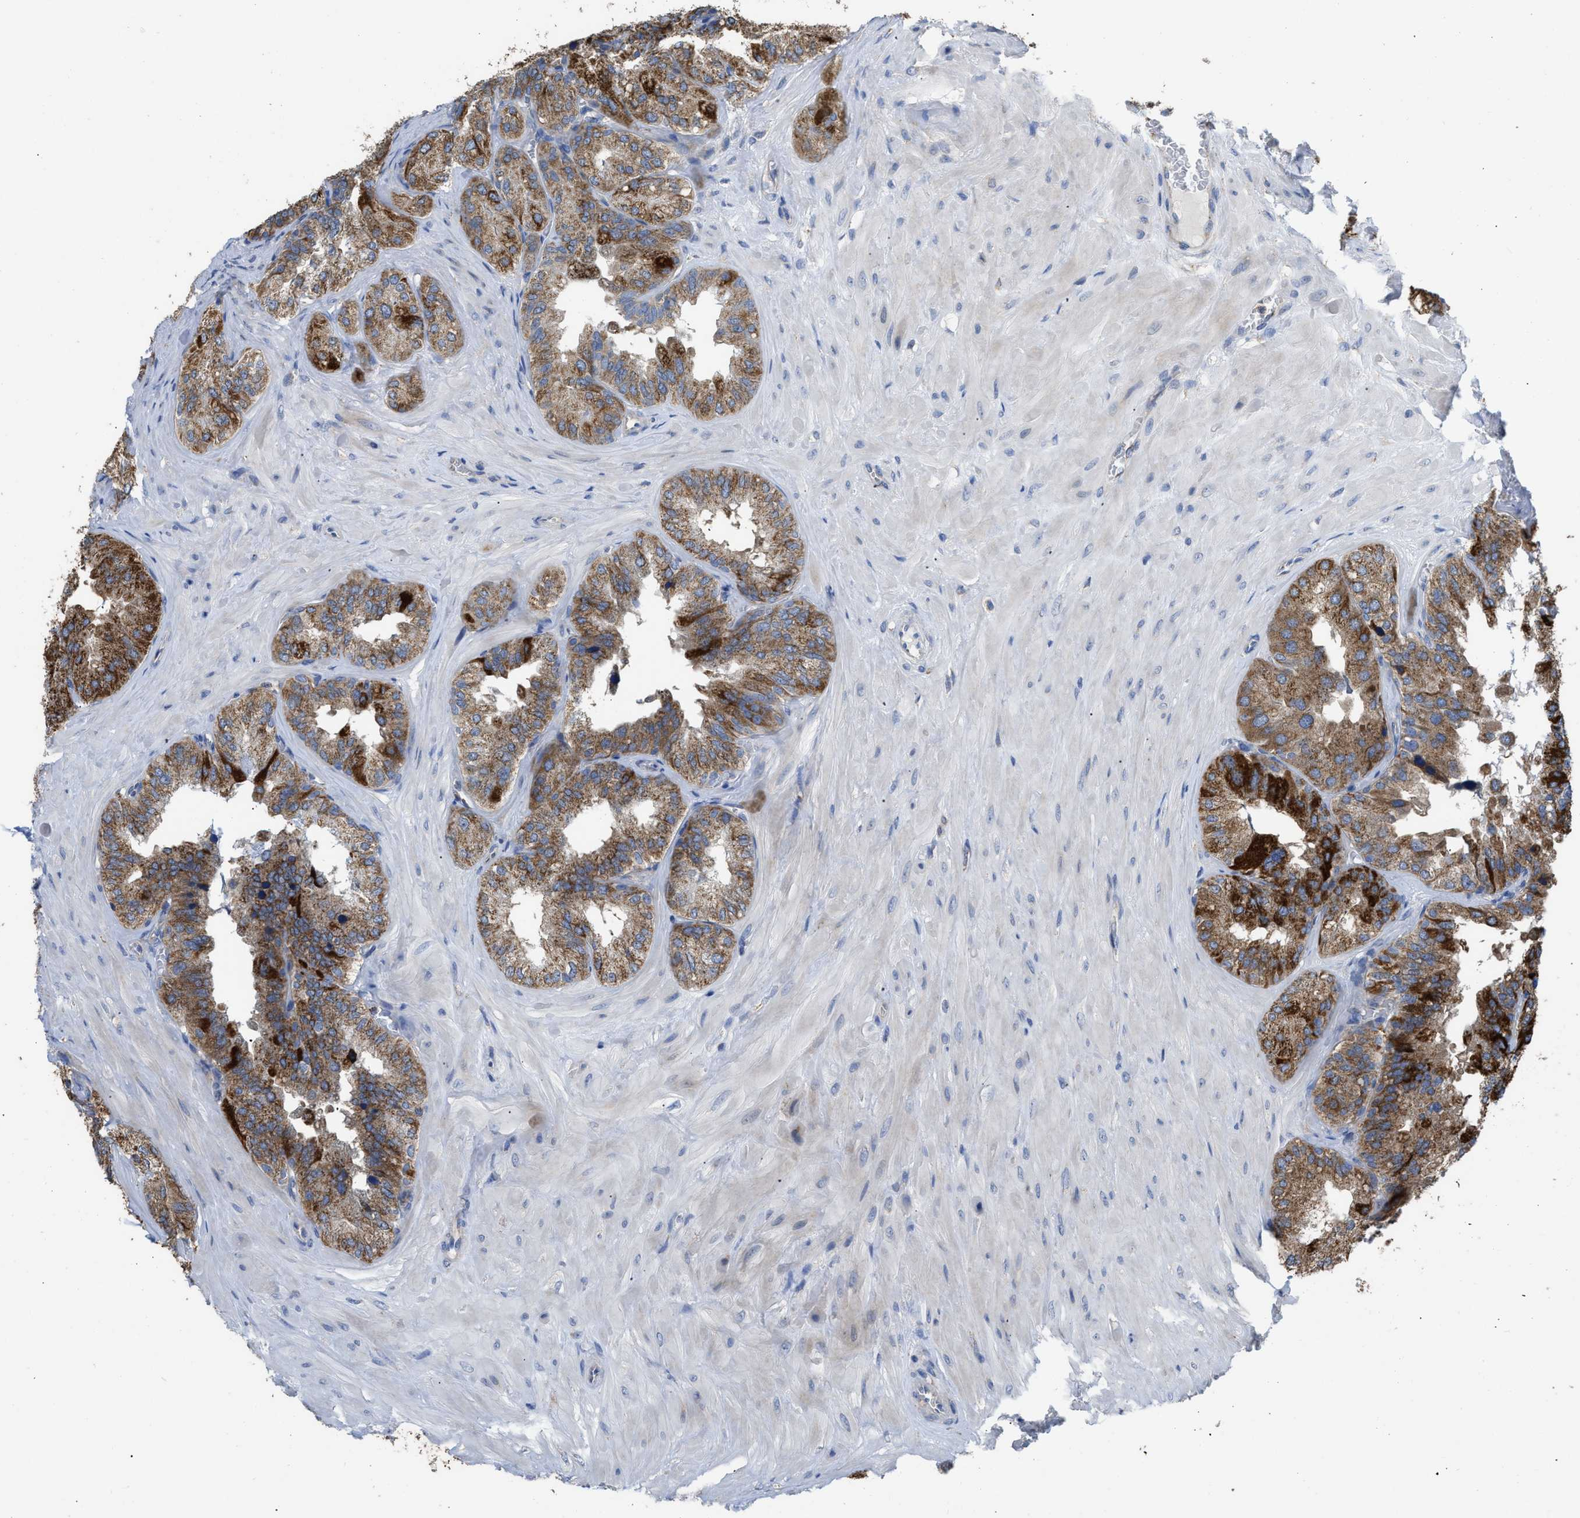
{"staining": {"intensity": "strong", "quantity": ">75%", "location": "cytoplasmic/membranous"}, "tissue": "seminal vesicle", "cell_type": "Glandular cells", "image_type": "normal", "snomed": [{"axis": "morphology", "description": "Normal tissue, NOS"}, {"axis": "topography", "description": "Prostate"}, {"axis": "topography", "description": "Seminal veicle"}], "caption": "Glandular cells display high levels of strong cytoplasmic/membranous expression in approximately >75% of cells in unremarkable seminal vesicle. (DAB (3,3'-diaminobenzidine) = brown stain, brightfield microscopy at high magnification).", "gene": "AK2", "patient": {"sex": "male", "age": 51}}